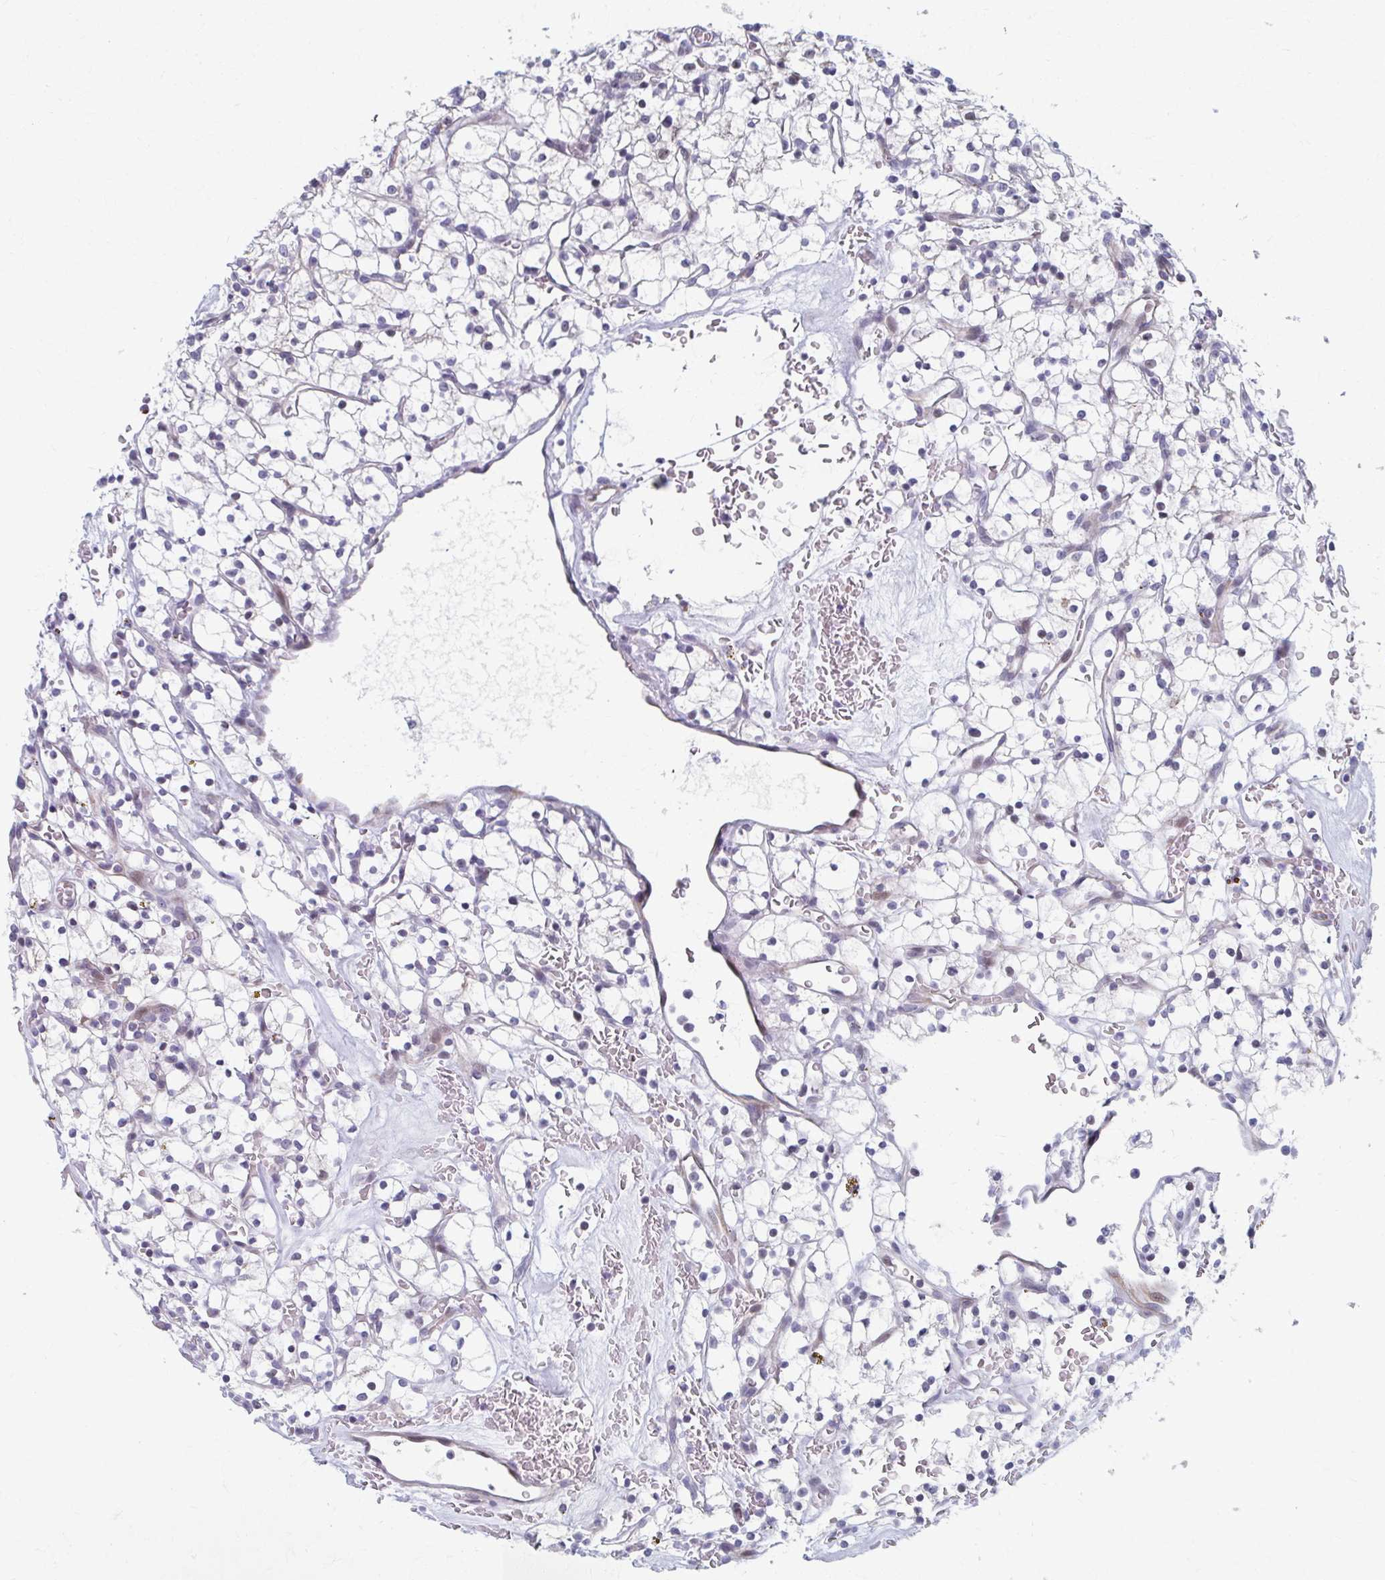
{"staining": {"intensity": "negative", "quantity": "none", "location": "none"}, "tissue": "renal cancer", "cell_type": "Tumor cells", "image_type": "cancer", "snomed": [{"axis": "morphology", "description": "Adenocarcinoma, NOS"}, {"axis": "topography", "description": "Kidney"}], "caption": "There is no significant staining in tumor cells of adenocarcinoma (renal). Nuclei are stained in blue.", "gene": "ABHD16B", "patient": {"sex": "female", "age": 64}}